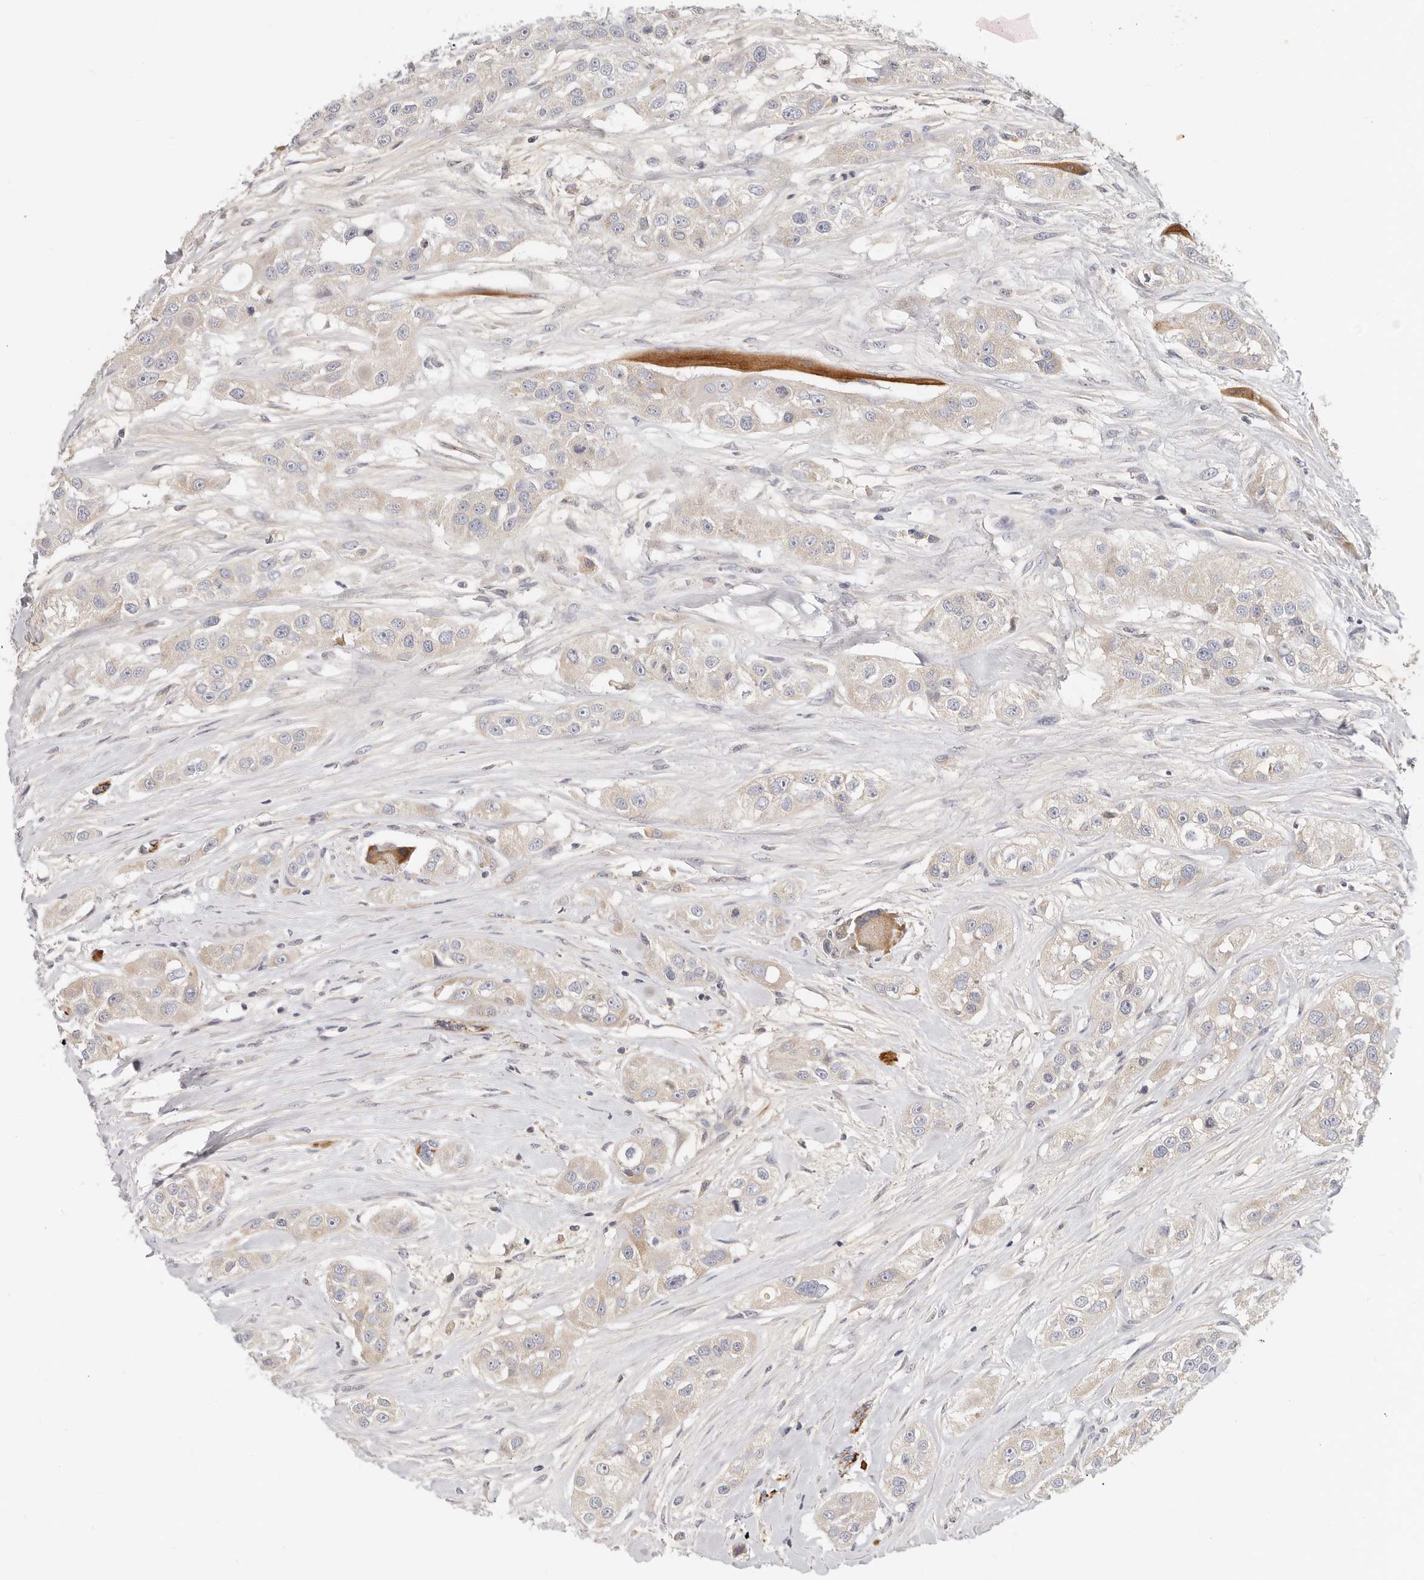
{"staining": {"intensity": "negative", "quantity": "none", "location": "none"}, "tissue": "head and neck cancer", "cell_type": "Tumor cells", "image_type": "cancer", "snomed": [{"axis": "morphology", "description": "Normal tissue, NOS"}, {"axis": "morphology", "description": "Squamous cell carcinoma, NOS"}, {"axis": "topography", "description": "Skeletal muscle"}, {"axis": "topography", "description": "Head-Neck"}], "caption": "Immunohistochemistry (IHC) image of human head and neck cancer stained for a protein (brown), which exhibits no staining in tumor cells.", "gene": "TFB2M", "patient": {"sex": "male", "age": 51}}